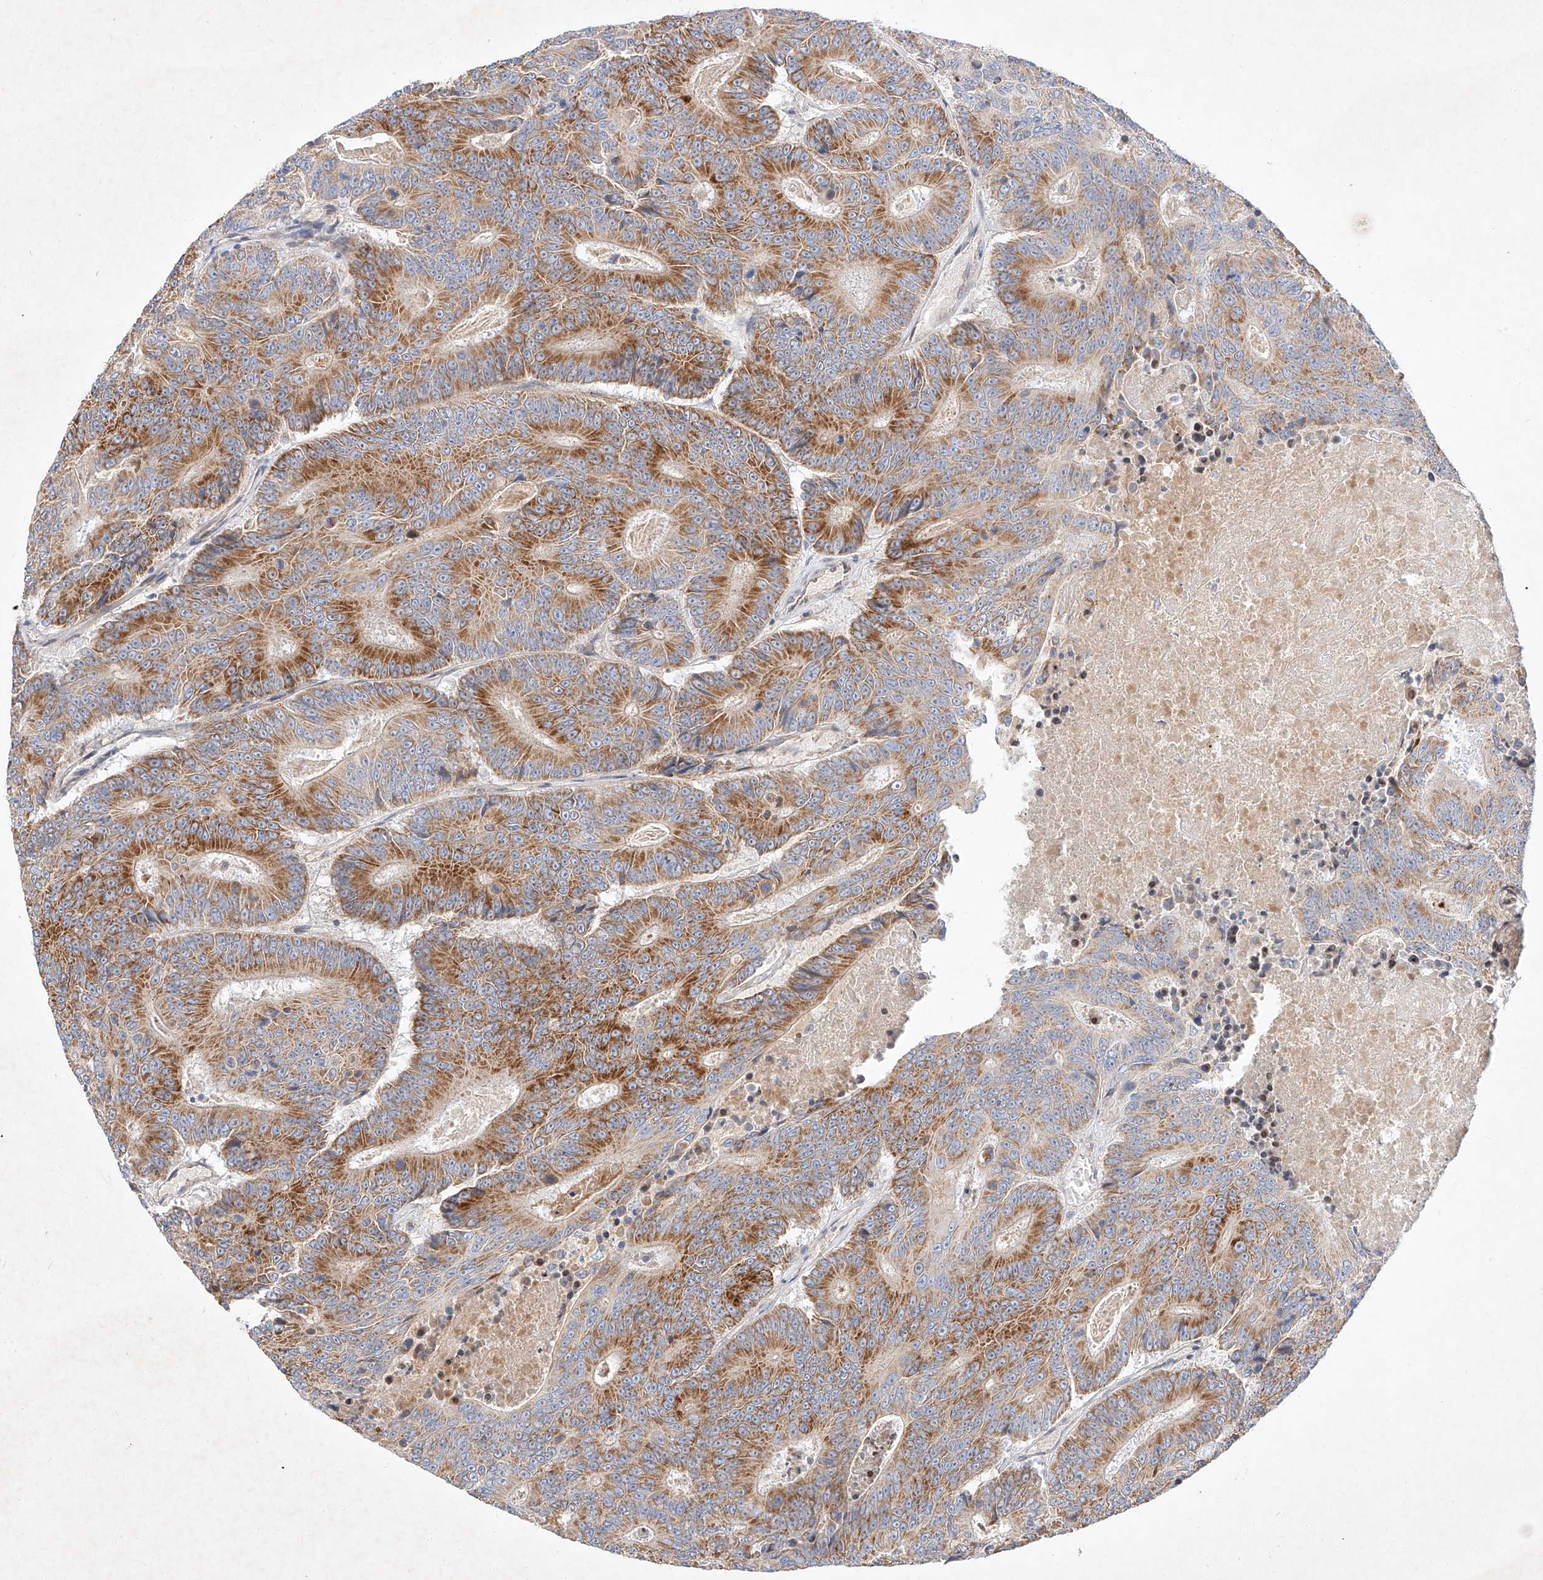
{"staining": {"intensity": "strong", "quantity": ">75%", "location": "cytoplasmic/membranous"}, "tissue": "colorectal cancer", "cell_type": "Tumor cells", "image_type": "cancer", "snomed": [{"axis": "morphology", "description": "Adenocarcinoma, NOS"}, {"axis": "topography", "description": "Colon"}], "caption": "Strong cytoplasmic/membranous protein staining is identified in about >75% of tumor cells in colorectal cancer (adenocarcinoma). (DAB (3,3'-diaminobenzidine) = brown stain, brightfield microscopy at high magnification).", "gene": "OSGEPL1", "patient": {"sex": "male", "age": 83}}